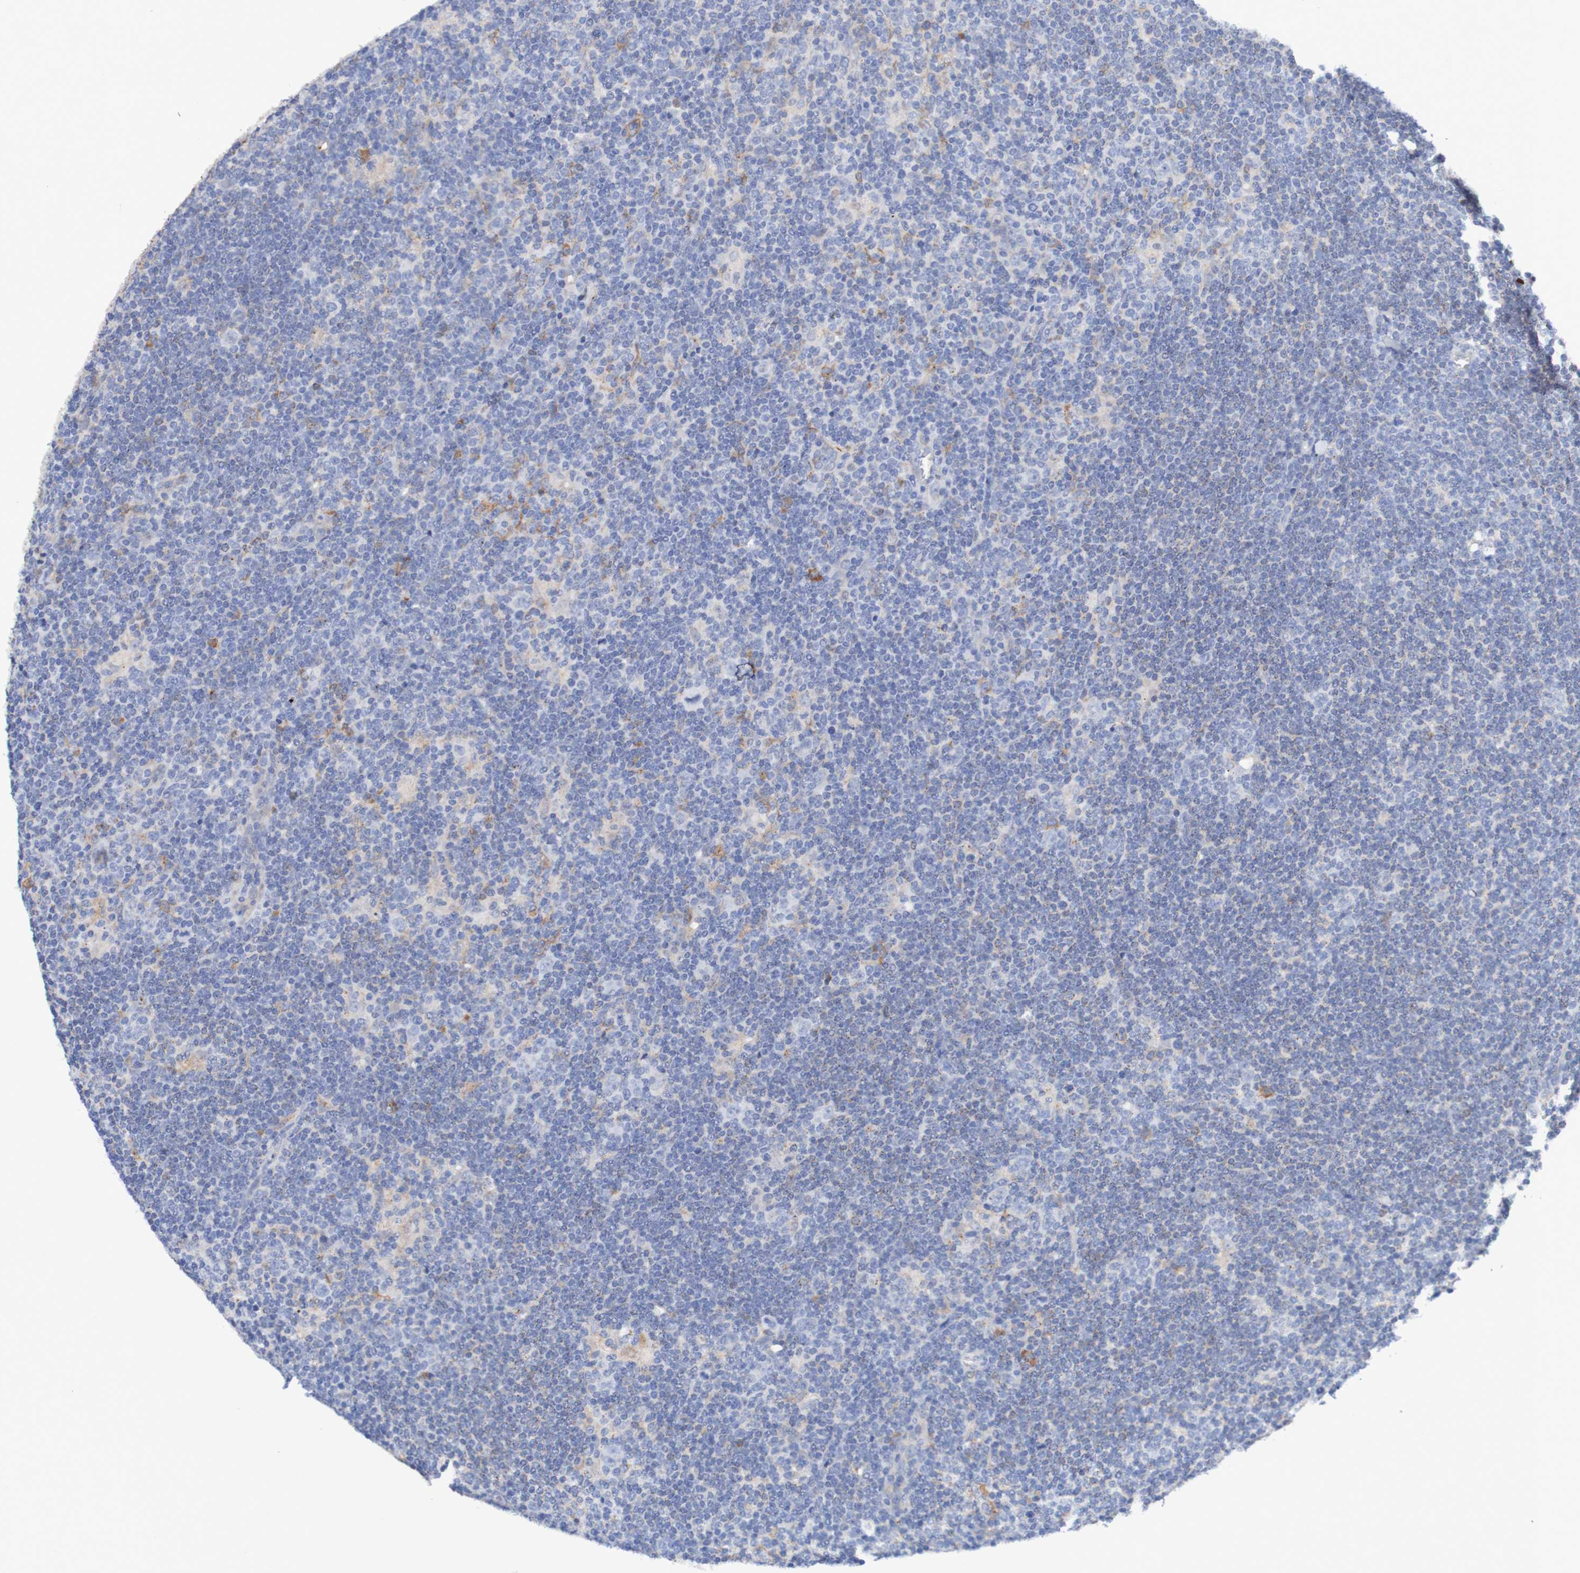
{"staining": {"intensity": "negative", "quantity": "none", "location": "none"}, "tissue": "lymphoma", "cell_type": "Tumor cells", "image_type": "cancer", "snomed": [{"axis": "morphology", "description": "Hodgkin's disease, NOS"}, {"axis": "topography", "description": "Lymph node"}], "caption": "A high-resolution micrograph shows IHC staining of lymphoma, which exhibits no significant expression in tumor cells.", "gene": "SEZ6", "patient": {"sex": "female", "age": 57}}